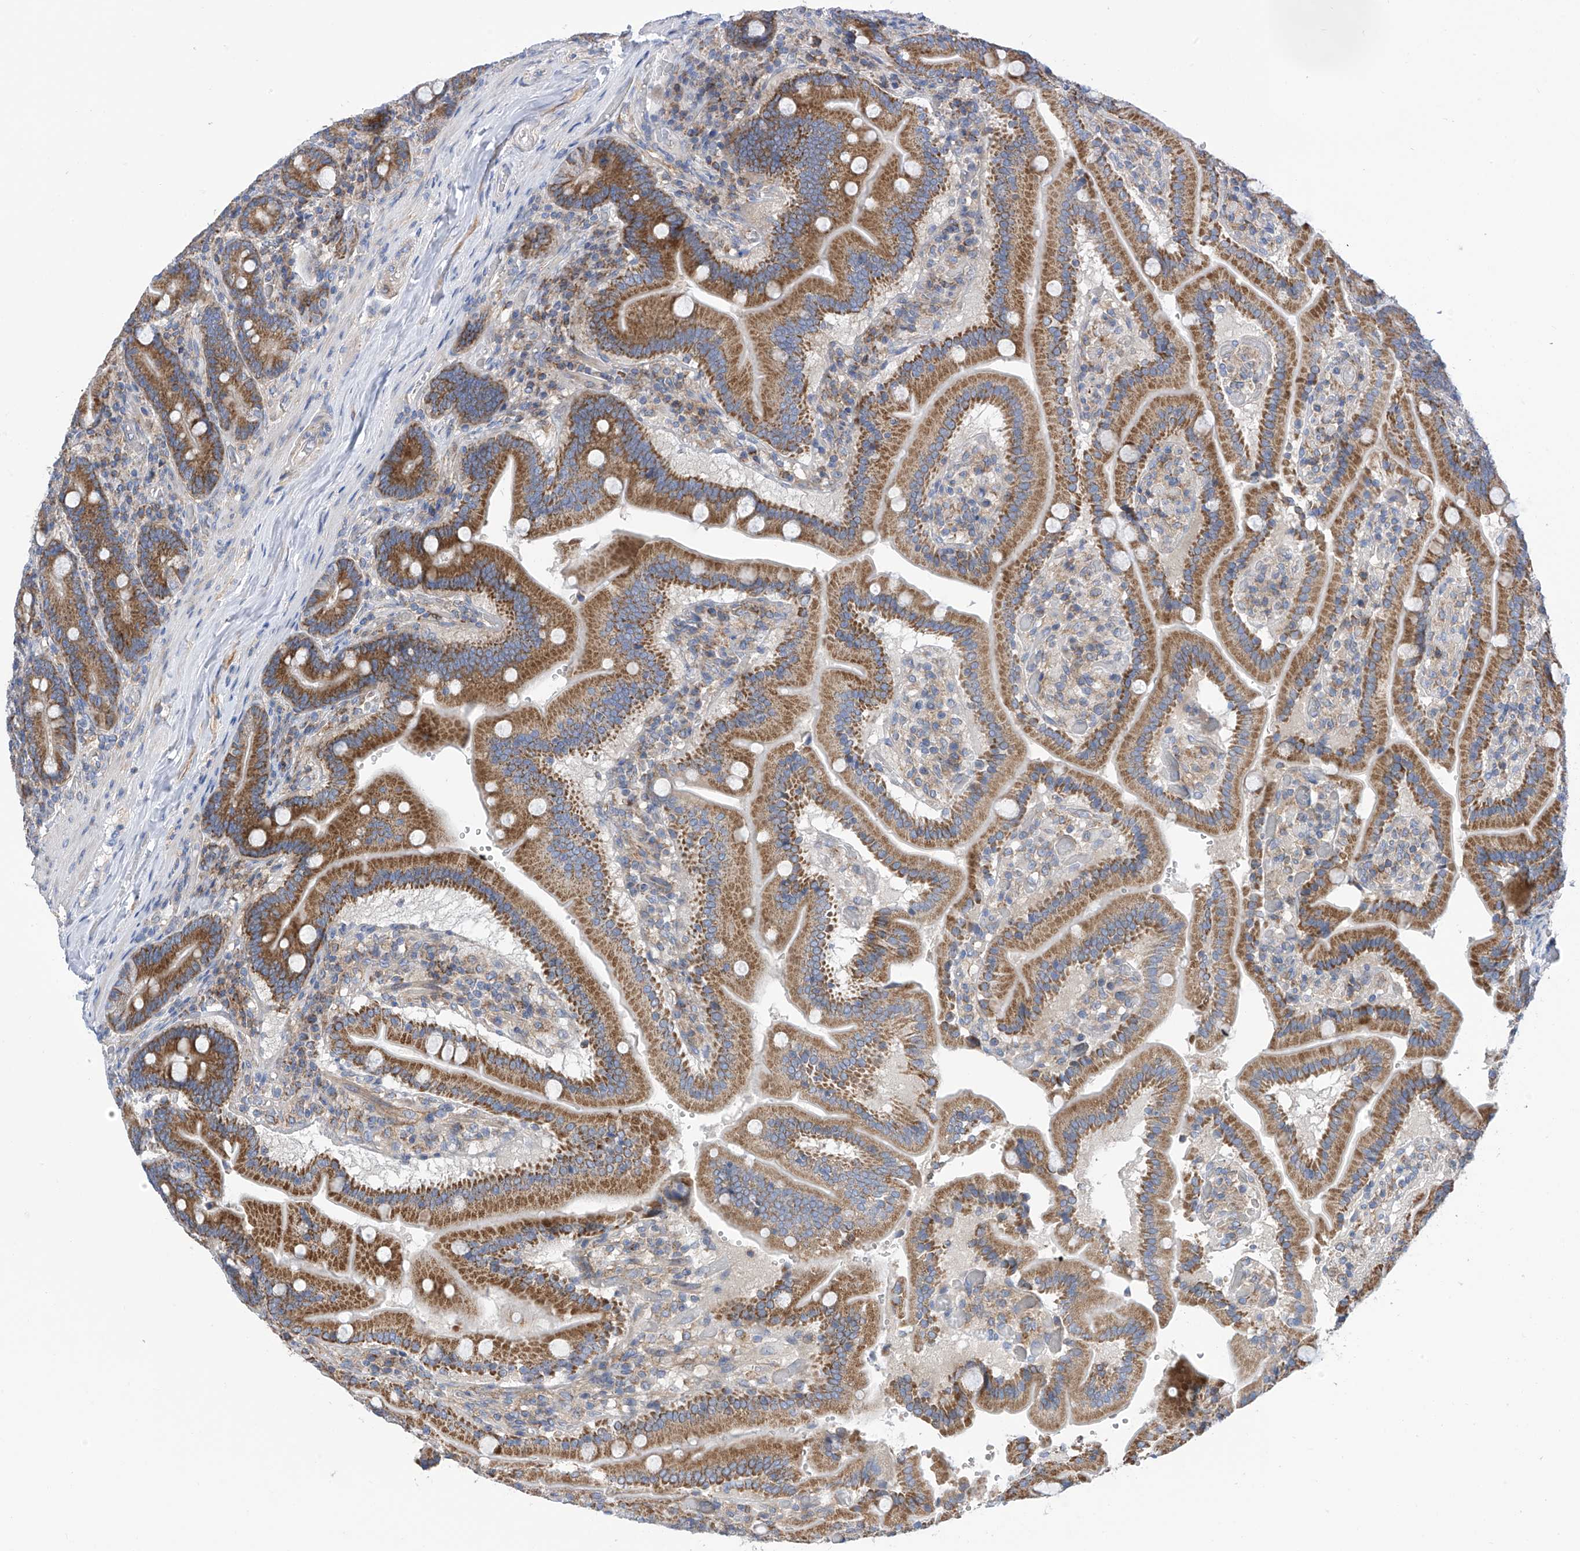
{"staining": {"intensity": "strong", "quantity": ">75%", "location": "cytoplasmic/membranous"}, "tissue": "duodenum", "cell_type": "Glandular cells", "image_type": "normal", "snomed": [{"axis": "morphology", "description": "Normal tissue, NOS"}, {"axis": "topography", "description": "Duodenum"}], "caption": "The photomicrograph displays a brown stain indicating the presence of a protein in the cytoplasmic/membranous of glandular cells in duodenum. (brown staining indicates protein expression, while blue staining denotes nuclei).", "gene": "P2RX7", "patient": {"sex": "female", "age": 62}}